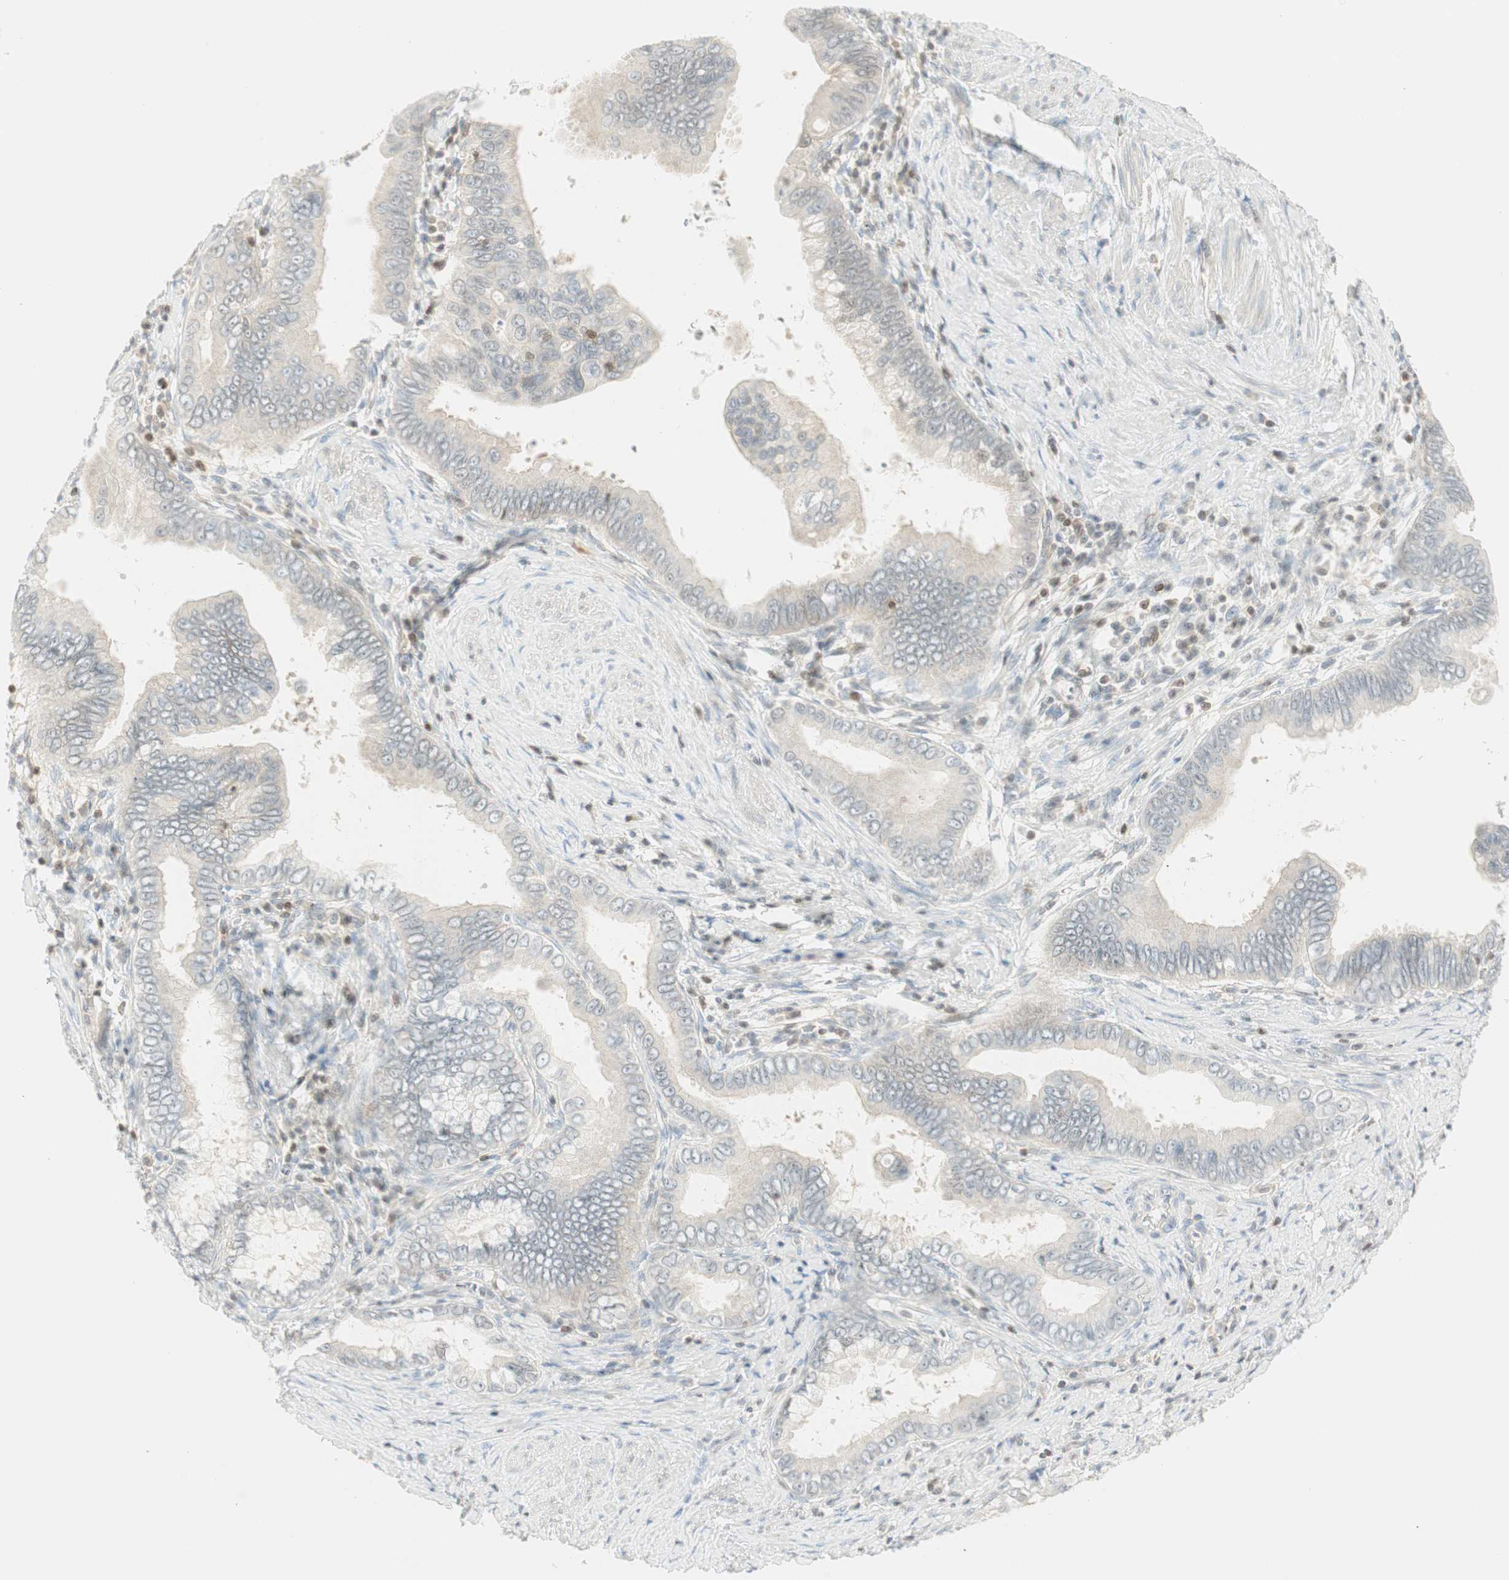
{"staining": {"intensity": "weak", "quantity": ">75%", "location": "cytoplasmic/membranous"}, "tissue": "pancreatic cancer", "cell_type": "Tumor cells", "image_type": "cancer", "snomed": [{"axis": "morphology", "description": "Normal tissue, NOS"}, {"axis": "topography", "description": "Lymph node"}], "caption": "Brown immunohistochemical staining in pancreatic cancer displays weak cytoplasmic/membranous expression in about >75% of tumor cells.", "gene": "PPP1CA", "patient": {"sex": "male", "age": 50}}